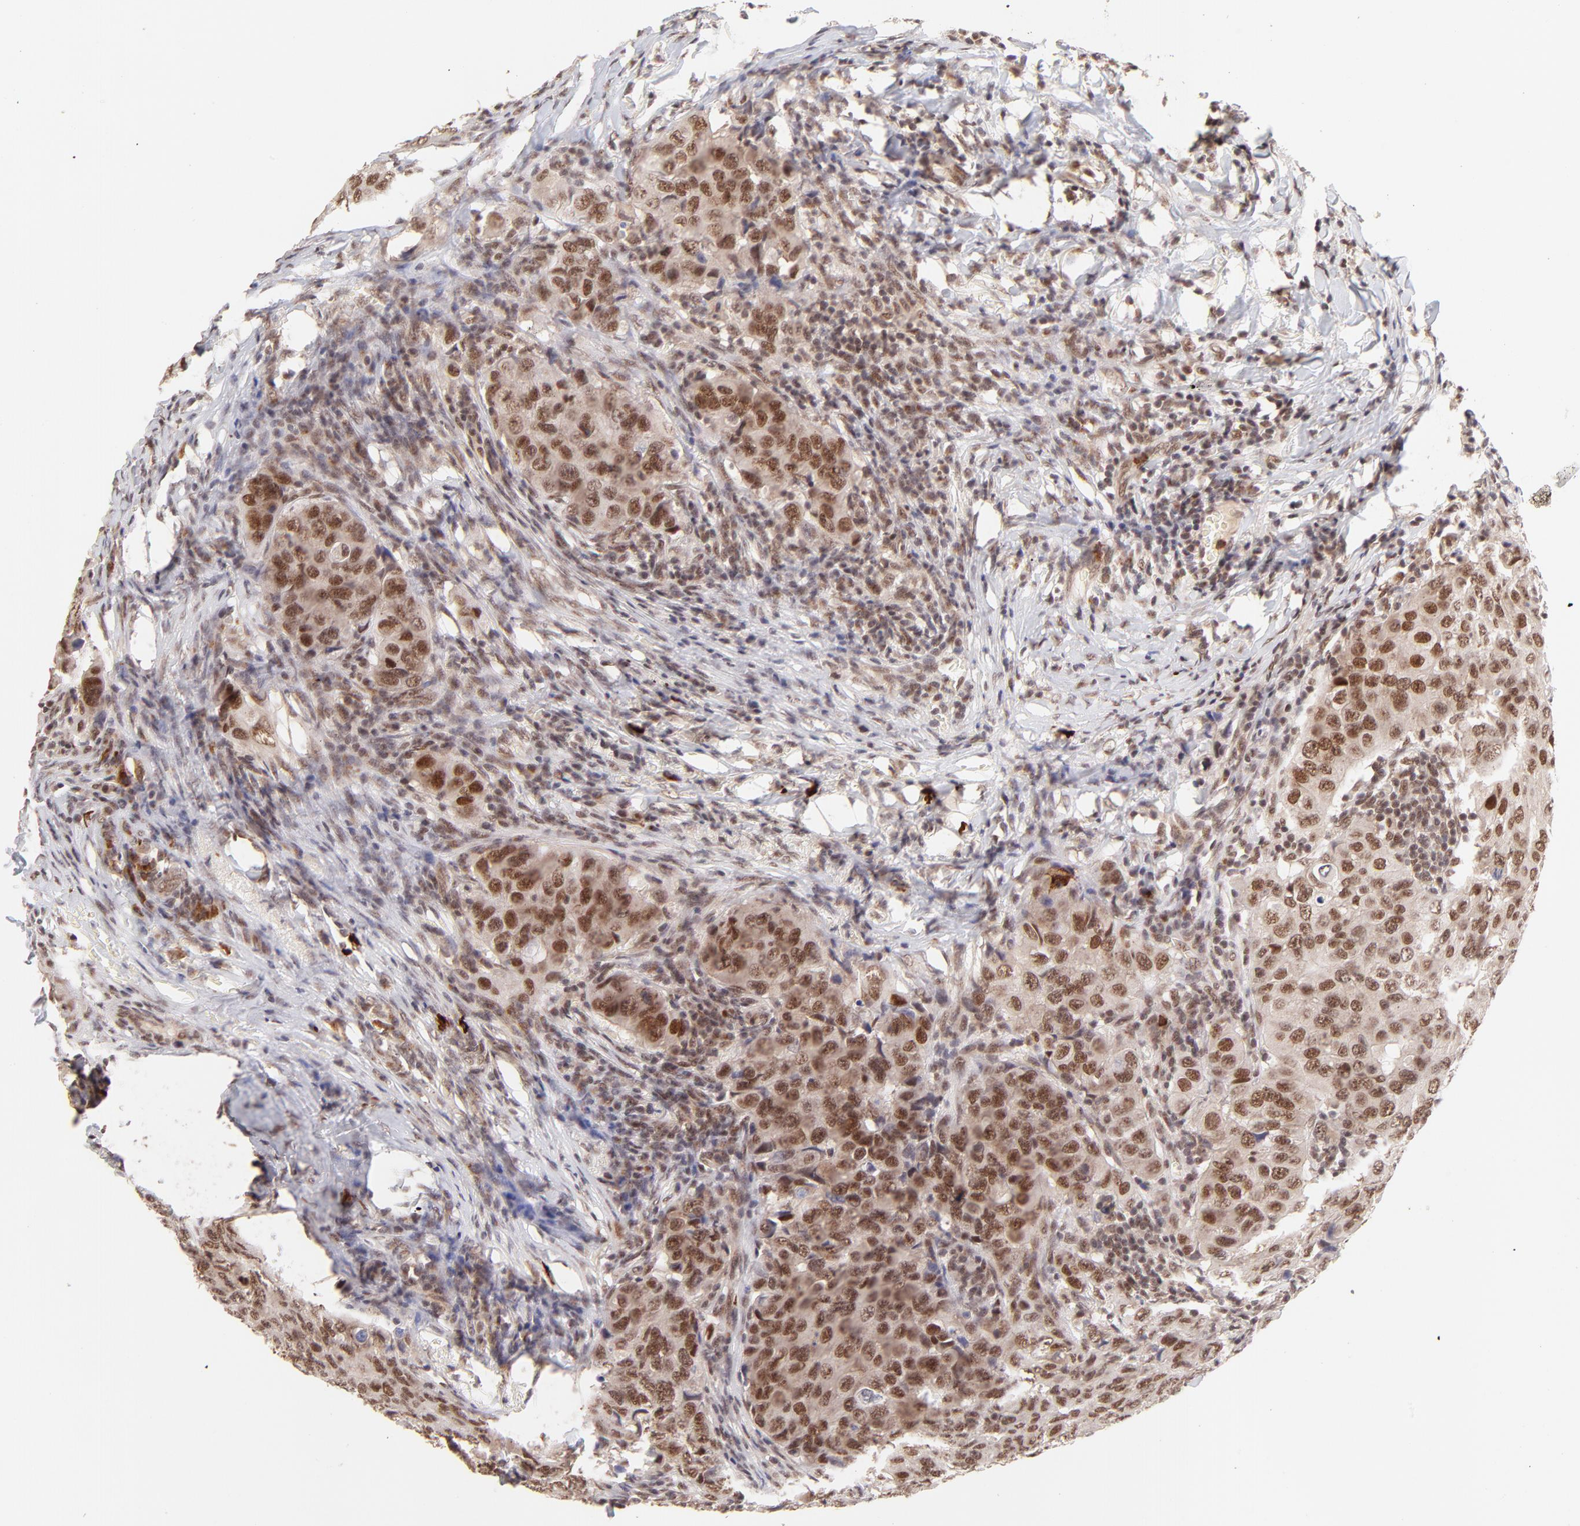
{"staining": {"intensity": "strong", "quantity": ">75%", "location": "nuclear"}, "tissue": "breast cancer", "cell_type": "Tumor cells", "image_type": "cancer", "snomed": [{"axis": "morphology", "description": "Duct carcinoma"}, {"axis": "topography", "description": "Breast"}], "caption": "High-magnification brightfield microscopy of breast intraductal carcinoma stained with DAB (3,3'-diaminobenzidine) (brown) and counterstained with hematoxylin (blue). tumor cells exhibit strong nuclear expression is appreciated in about>75% of cells.", "gene": "MED12", "patient": {"sex": "female", "age": 54}}